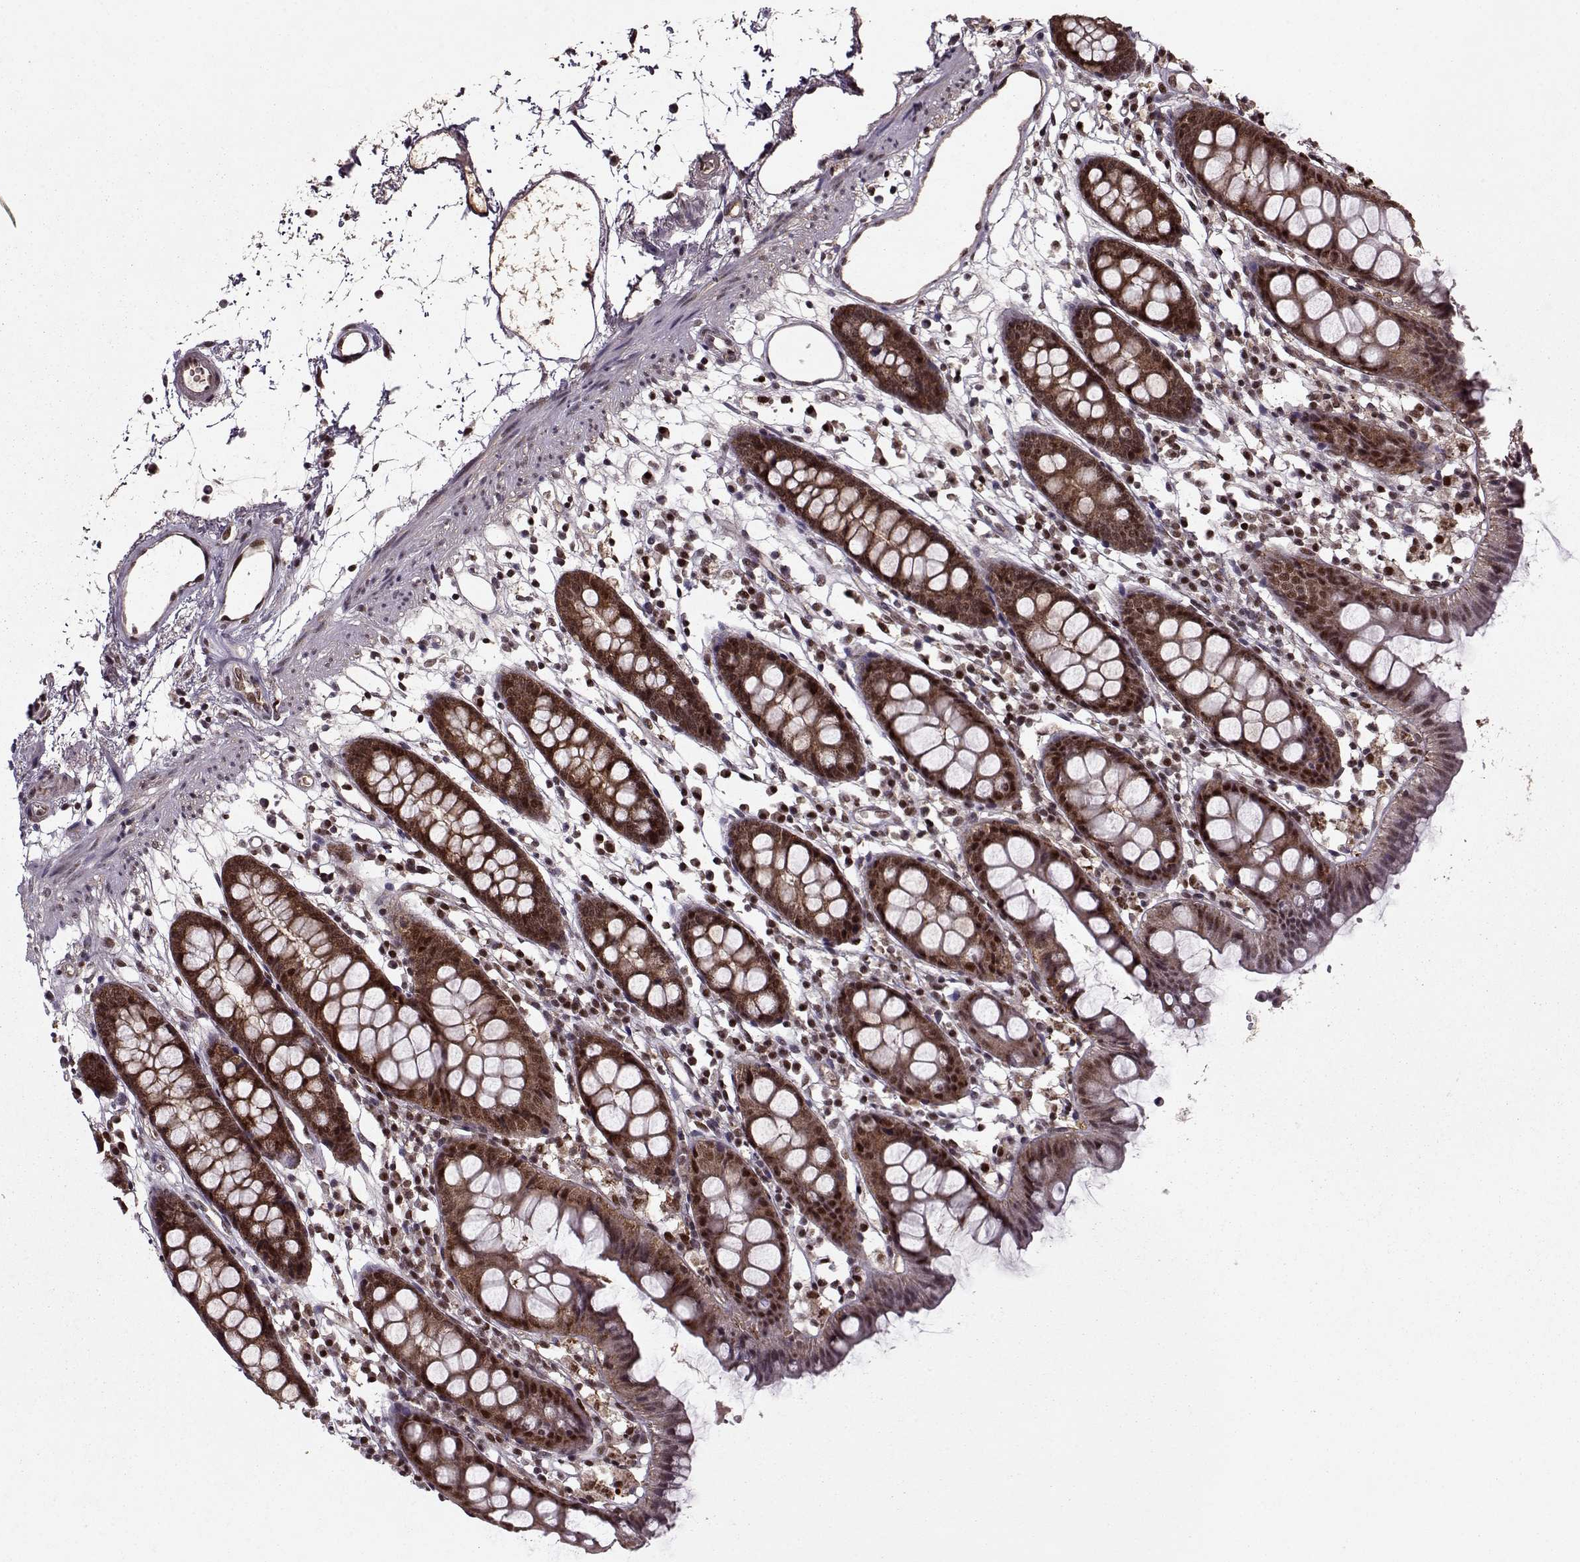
{"staining": {"intensity": "strong", "quantity": ">75%", "location": "nuclear"}, "tissue": "colon", "cell_type": "Endothelial cells", "image_type": "normal", "snomed": [{"axis": "morphology", "description": "Normal tissue, NOS"}, {"axis": "topography", "description": "Colon"}], "caption": "Protein staining of unremarkable colon displays strong nuclear expression in approximately >75% of endothelial cells.", "gene": "PSMA7", "patient": {"sex": "female", "age": 84}}